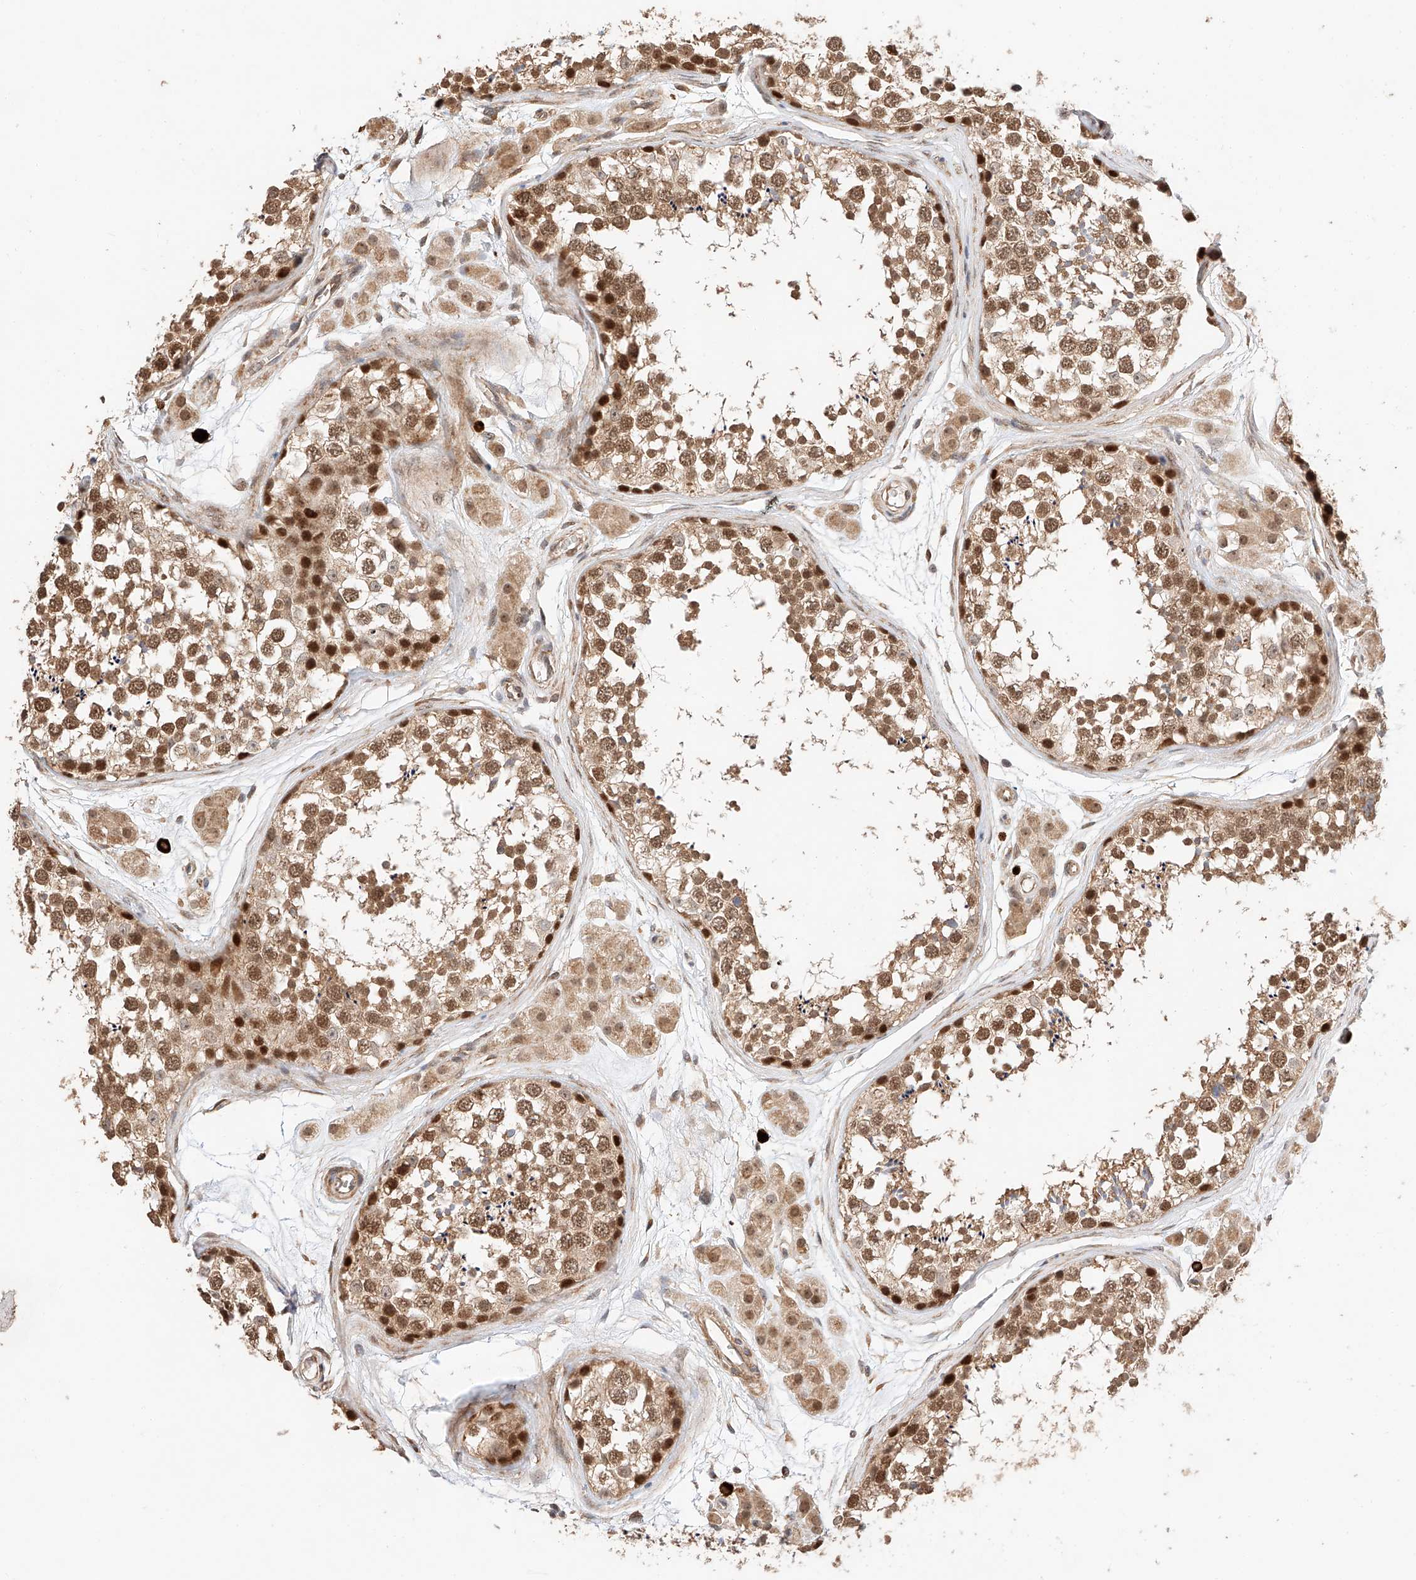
{"staining": {"intensity": "moderate", "quantity": ">75%", "location": "cytoplasmic/membranous,nuclear"}, "tissue": "testis", "cell_type": "Cells in seminiferous ducts", "image_type": "normal", "snomed": [{"axis": "morphology", "description": "Normal tissue, NOS"}, {"axis": "topography", "description": "Testis"}], "caption": "Protein staining reveals moderate cytoplasmic/membranous,nuclear expression in about >75% of cells in seminiferous ducts in benign testis. The staining was performed using DAB (3,3'-diaminobenzidine) to visualize the protein expression in brown, while the nuclei were stained in blue with hematoxylin (Magnification: 20x).", "gene": "RAB23", "patient": {"sex": "male", "age": 56}}